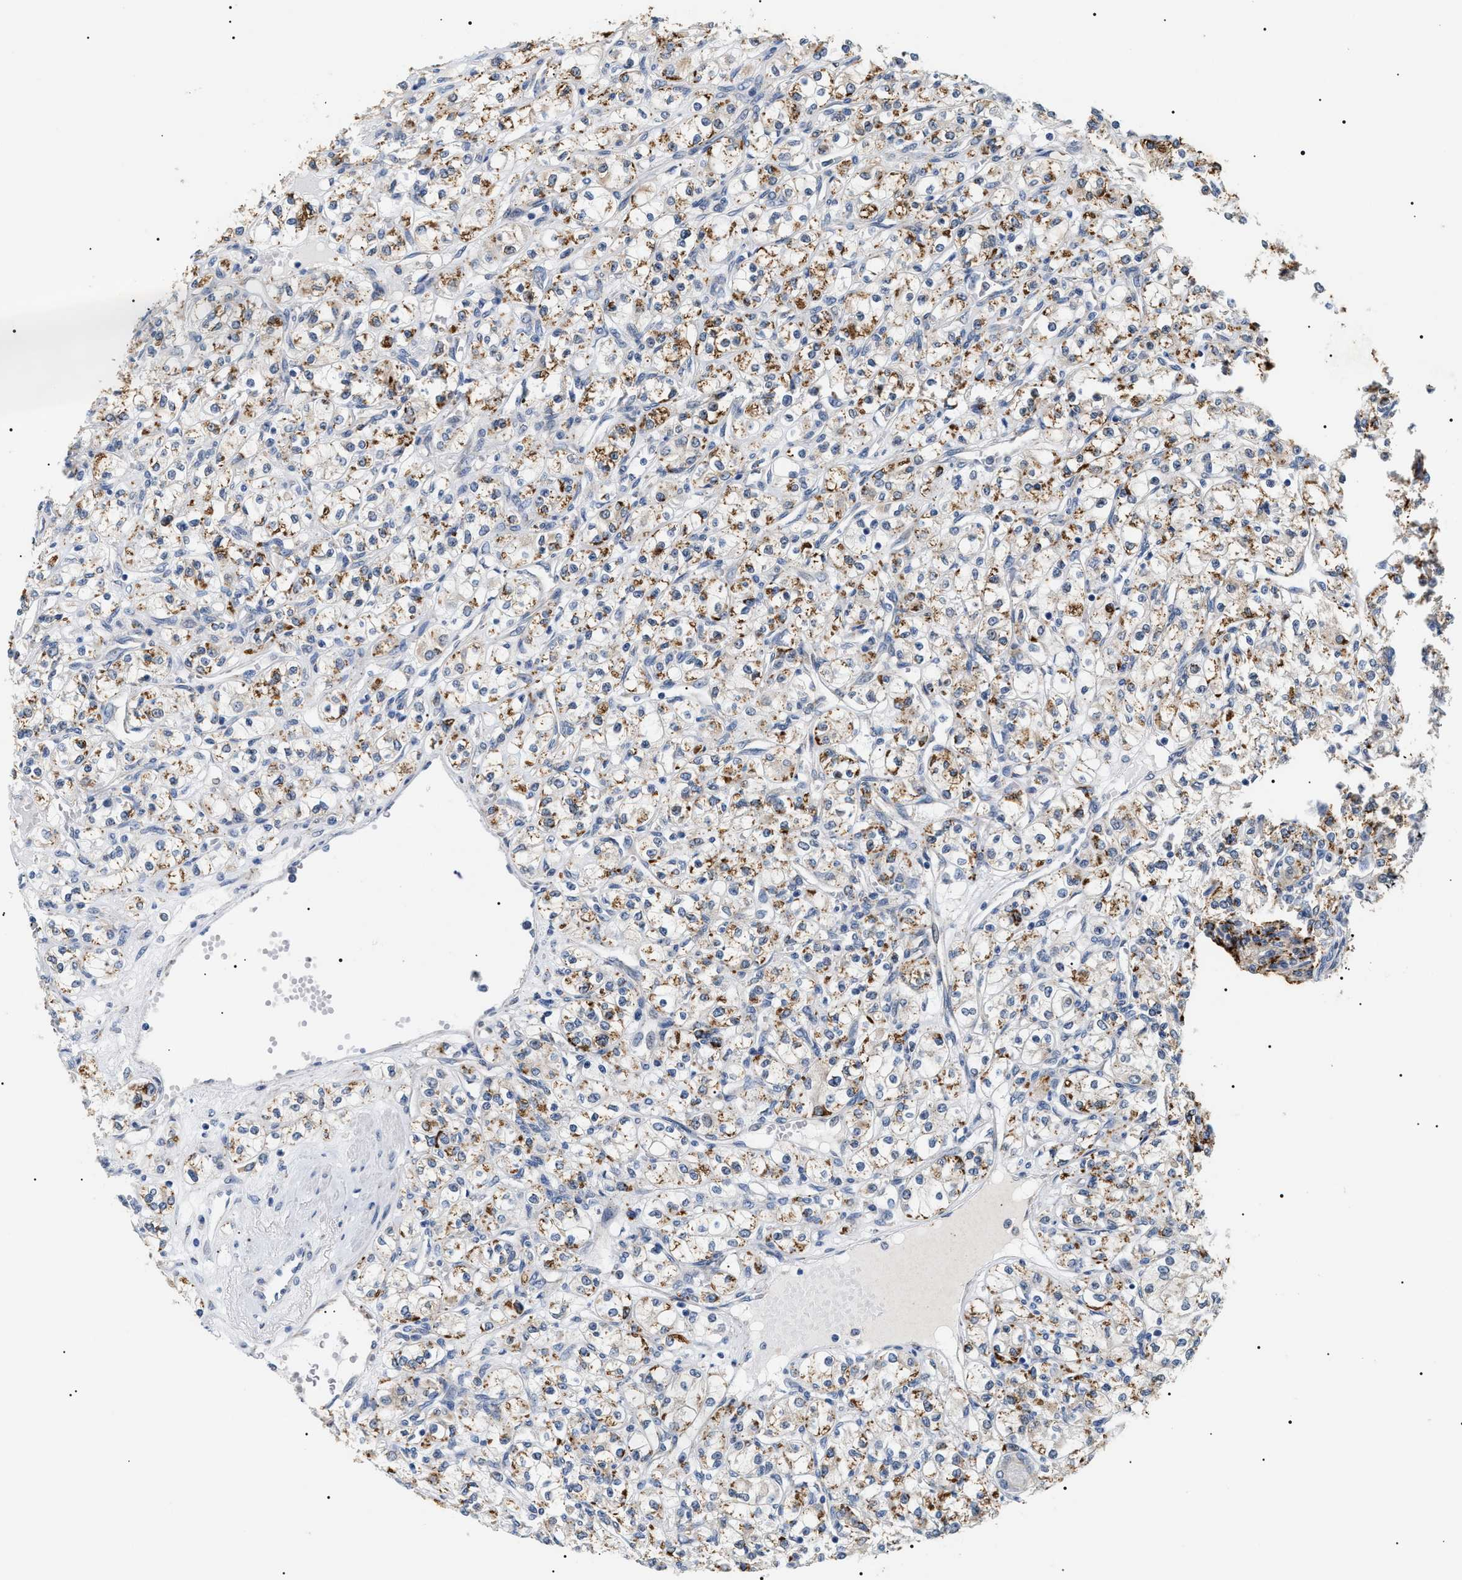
{"staining": {"intensity": "moderate", "quantity": ">75%", "location": "cytoplasmic/membranous"}, "tissue": "renal cancer", "cell_type": "Tumor cells", "image_type": "cancer", "snomed": [{"axis": "morphology", "description": "Adenocarcinoma, NOS"}, {"axis": "topography", "description": "Kidney"}], "caption": "Protein expression by immunohistochemistry exhibits moderate cytoplasmic/membranous positivity in about >75% of tumor cells in renal adenocarcinoma.", "gene": "HSD17B11", "patient": {"sex": "male", "age": 77}}